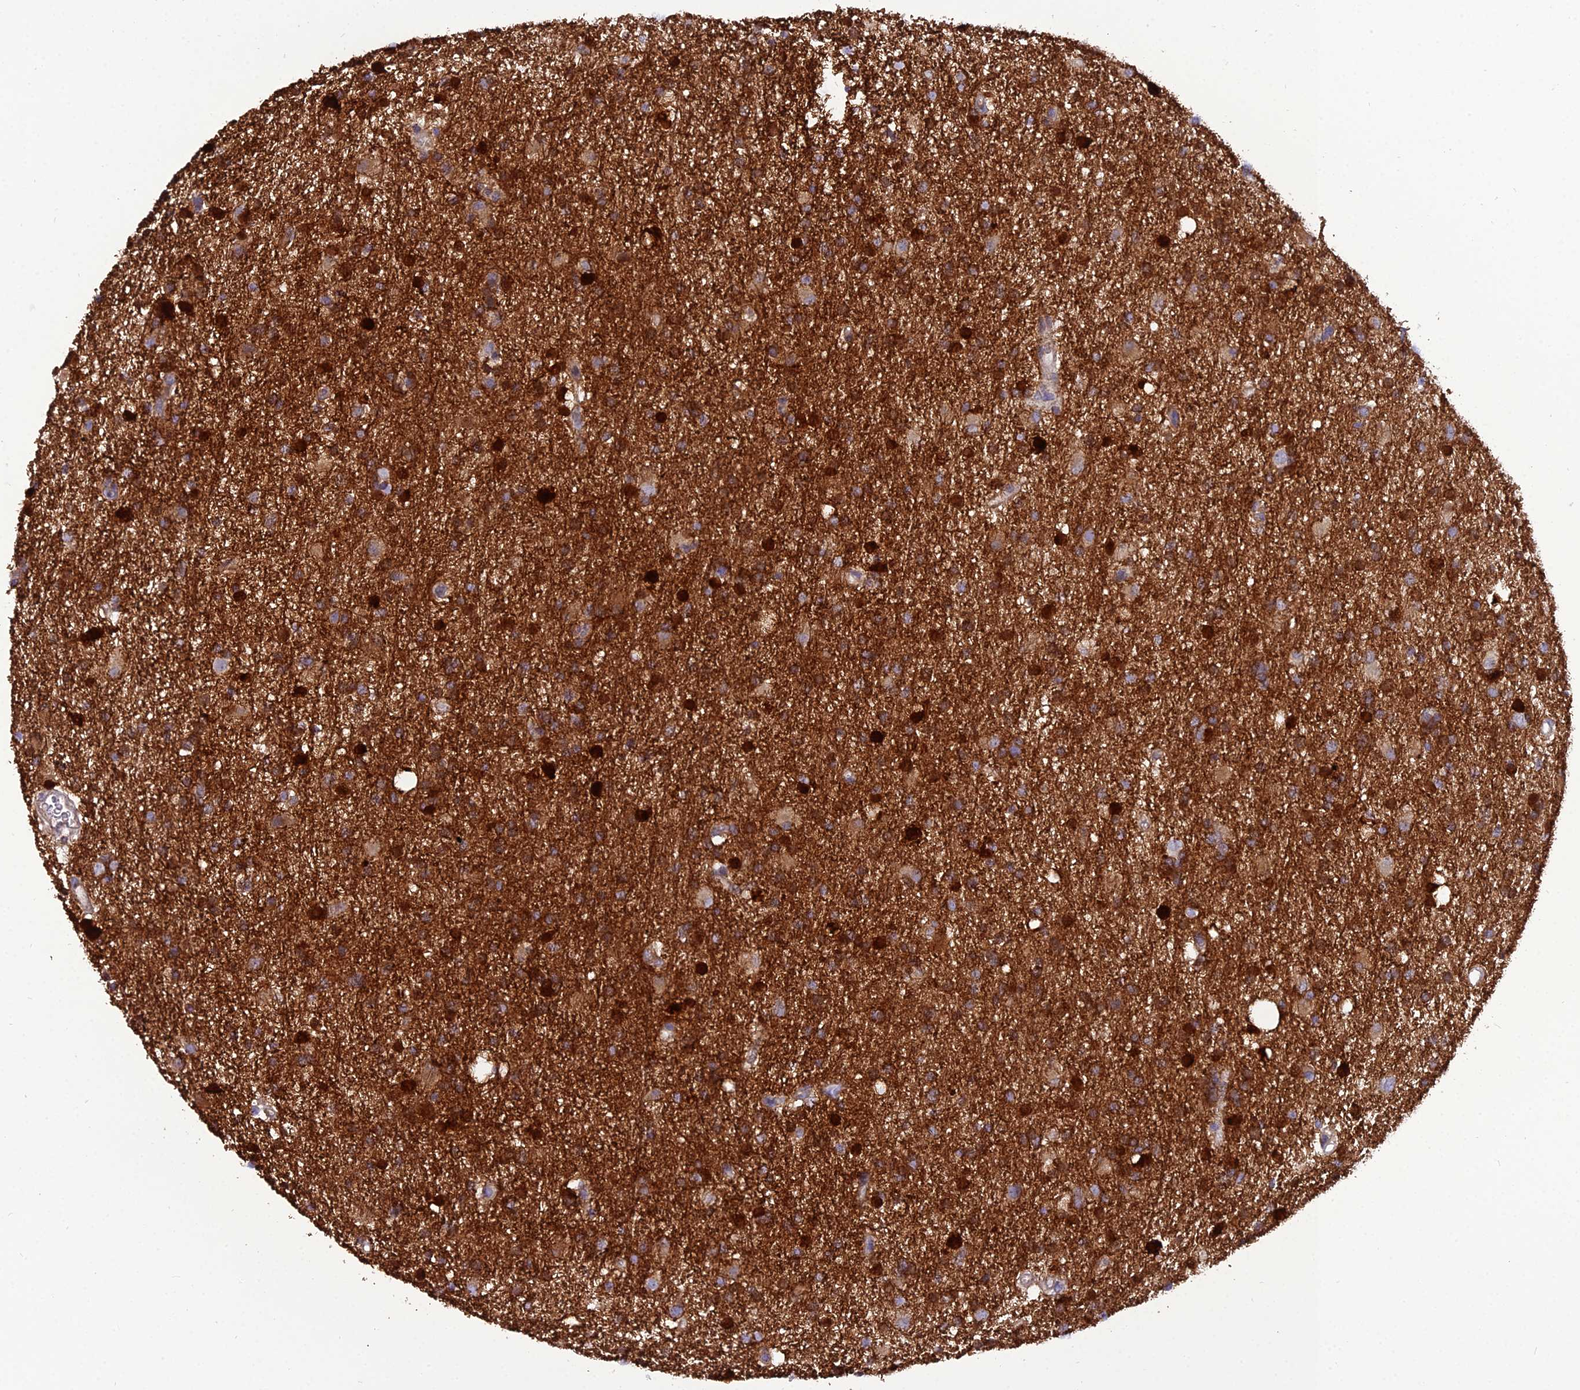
{"staining": {"intensity": "moderate", "quantity": ">75%", "location": "cytoplasmic/membranous"}, "tissue": "glioma", "cell_type": "Tumor cells", "image_type": "cancer", "snomed": [{"axis": "morphology", "description": "Glioma, malignant, High grade"}, {"axis": "topography", "description": "Brain"}], "caption": "Glioma stained with immunohistochemistry demonstrates moderate cytoplasmic/membranous positivity in approximately >75% of tumor cells.", "gene": "GPD1", "patient": {"sex": "male", "age": 77}}